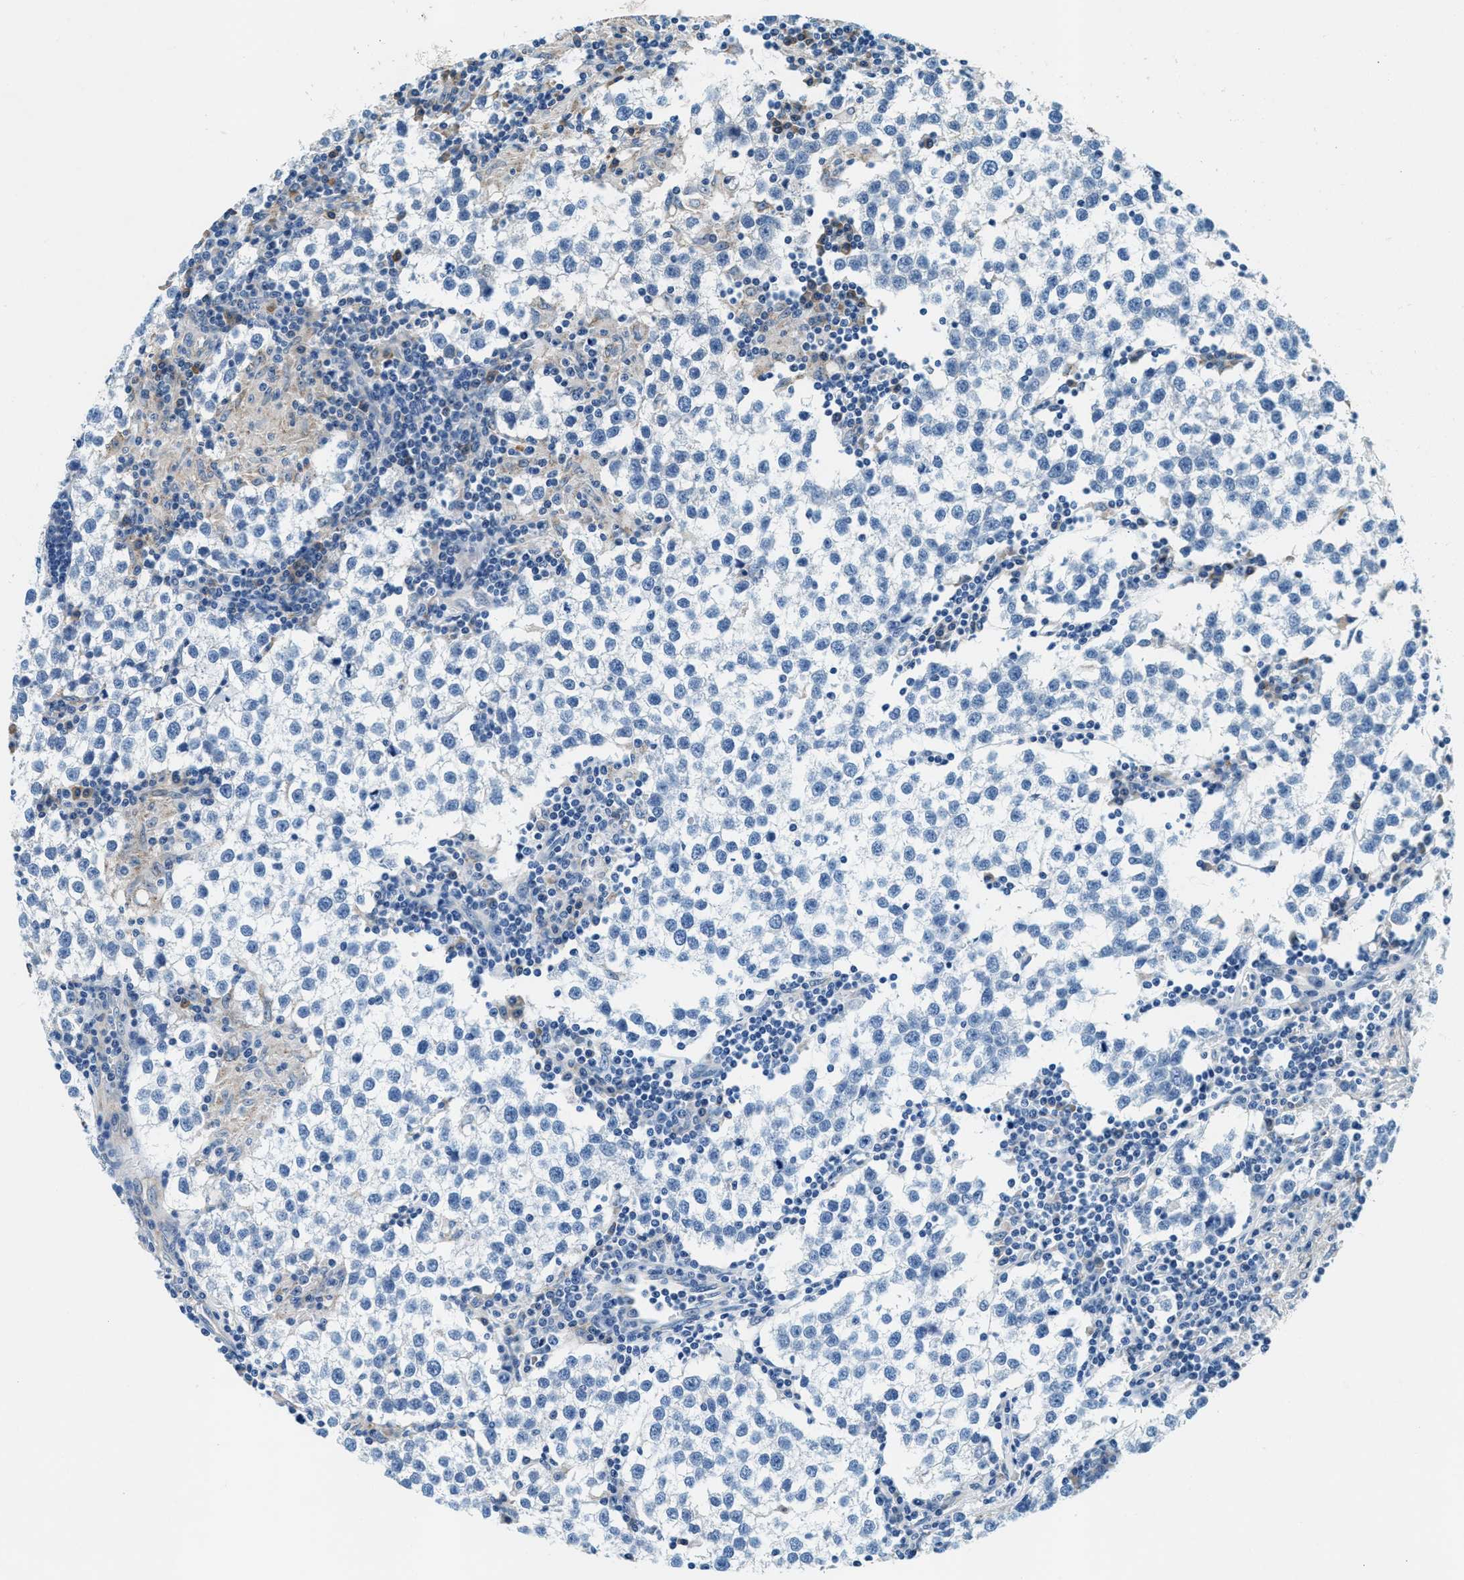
{"staining": {"intensity": "negative", "quantity": "none", "location": "none"}, "tissue": "testis cancer", "cell_type": "Tumor cells", "image_type": "cancer", "snomed": [{"axis": "morphology", "description": "Seminoma, NOS"}, {"axis": "morphology", "description": "Carcinoma, Embryonal, NOS"}, {"axis": "topography", "description": "Testis"}], "caption": "Testis seminoma was stained to show a protein in brown. There is no significant expression in tumor cells.", "gene": "SLFN11", "patient": {"sex": "male", "age": 36}}